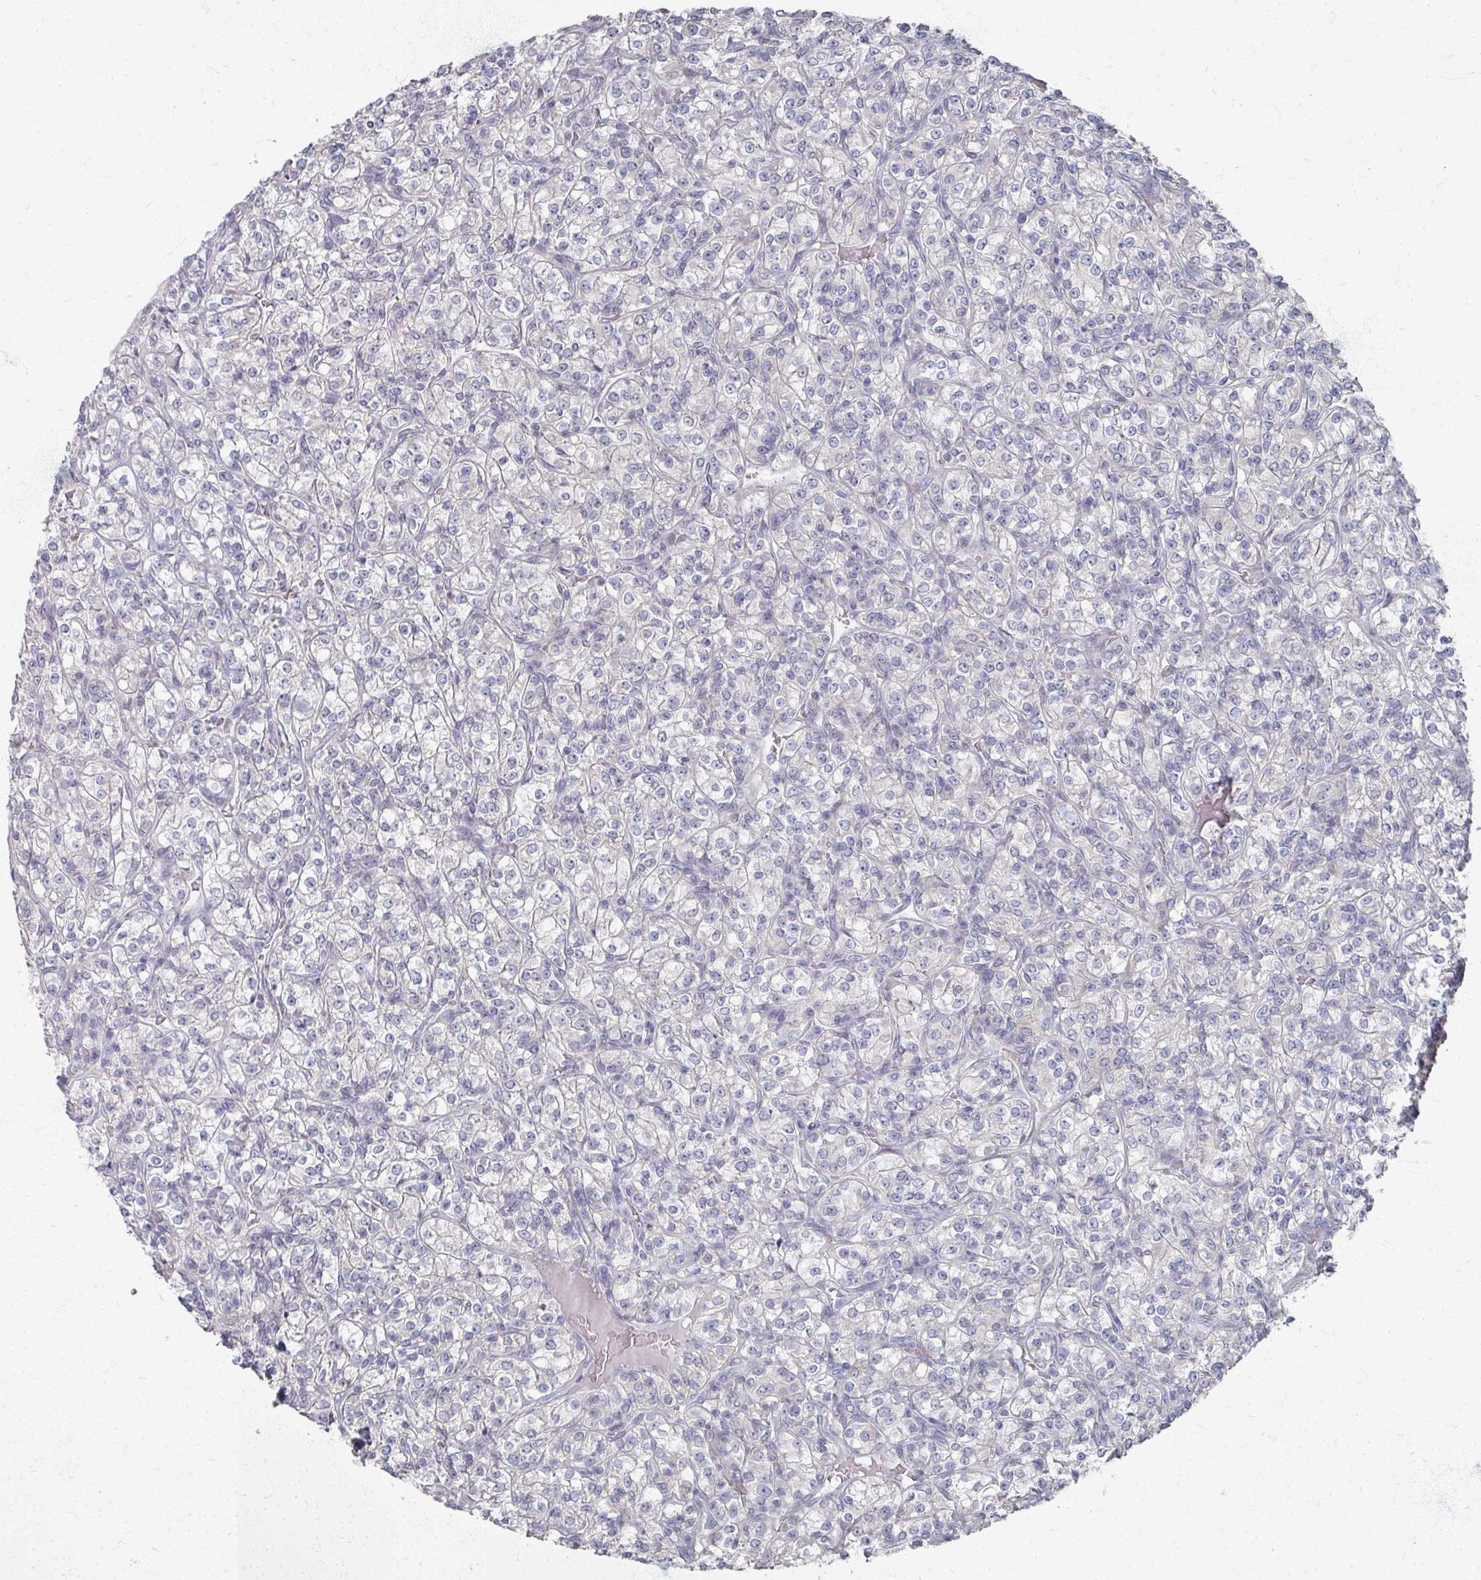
{"staining": {"intensity": "negative", "quantity": "none", "location": "none"}, "tissue": "renal cancer", "cell_type": "Tumor cells", "image_type": "cancer", "snomed": [{"axis": "morphology", "description": "Adenocarcinoma, NOS"}, {"axis": "topography", "description": "Kidney"}], "caption": "IHC of renal cancer (adenocarcinoma) displays no positivity in tumor cells. (DAB IHC, high magnification).", "gene": "TTYH3", "patient": {"sex": "male", "age": 77}}